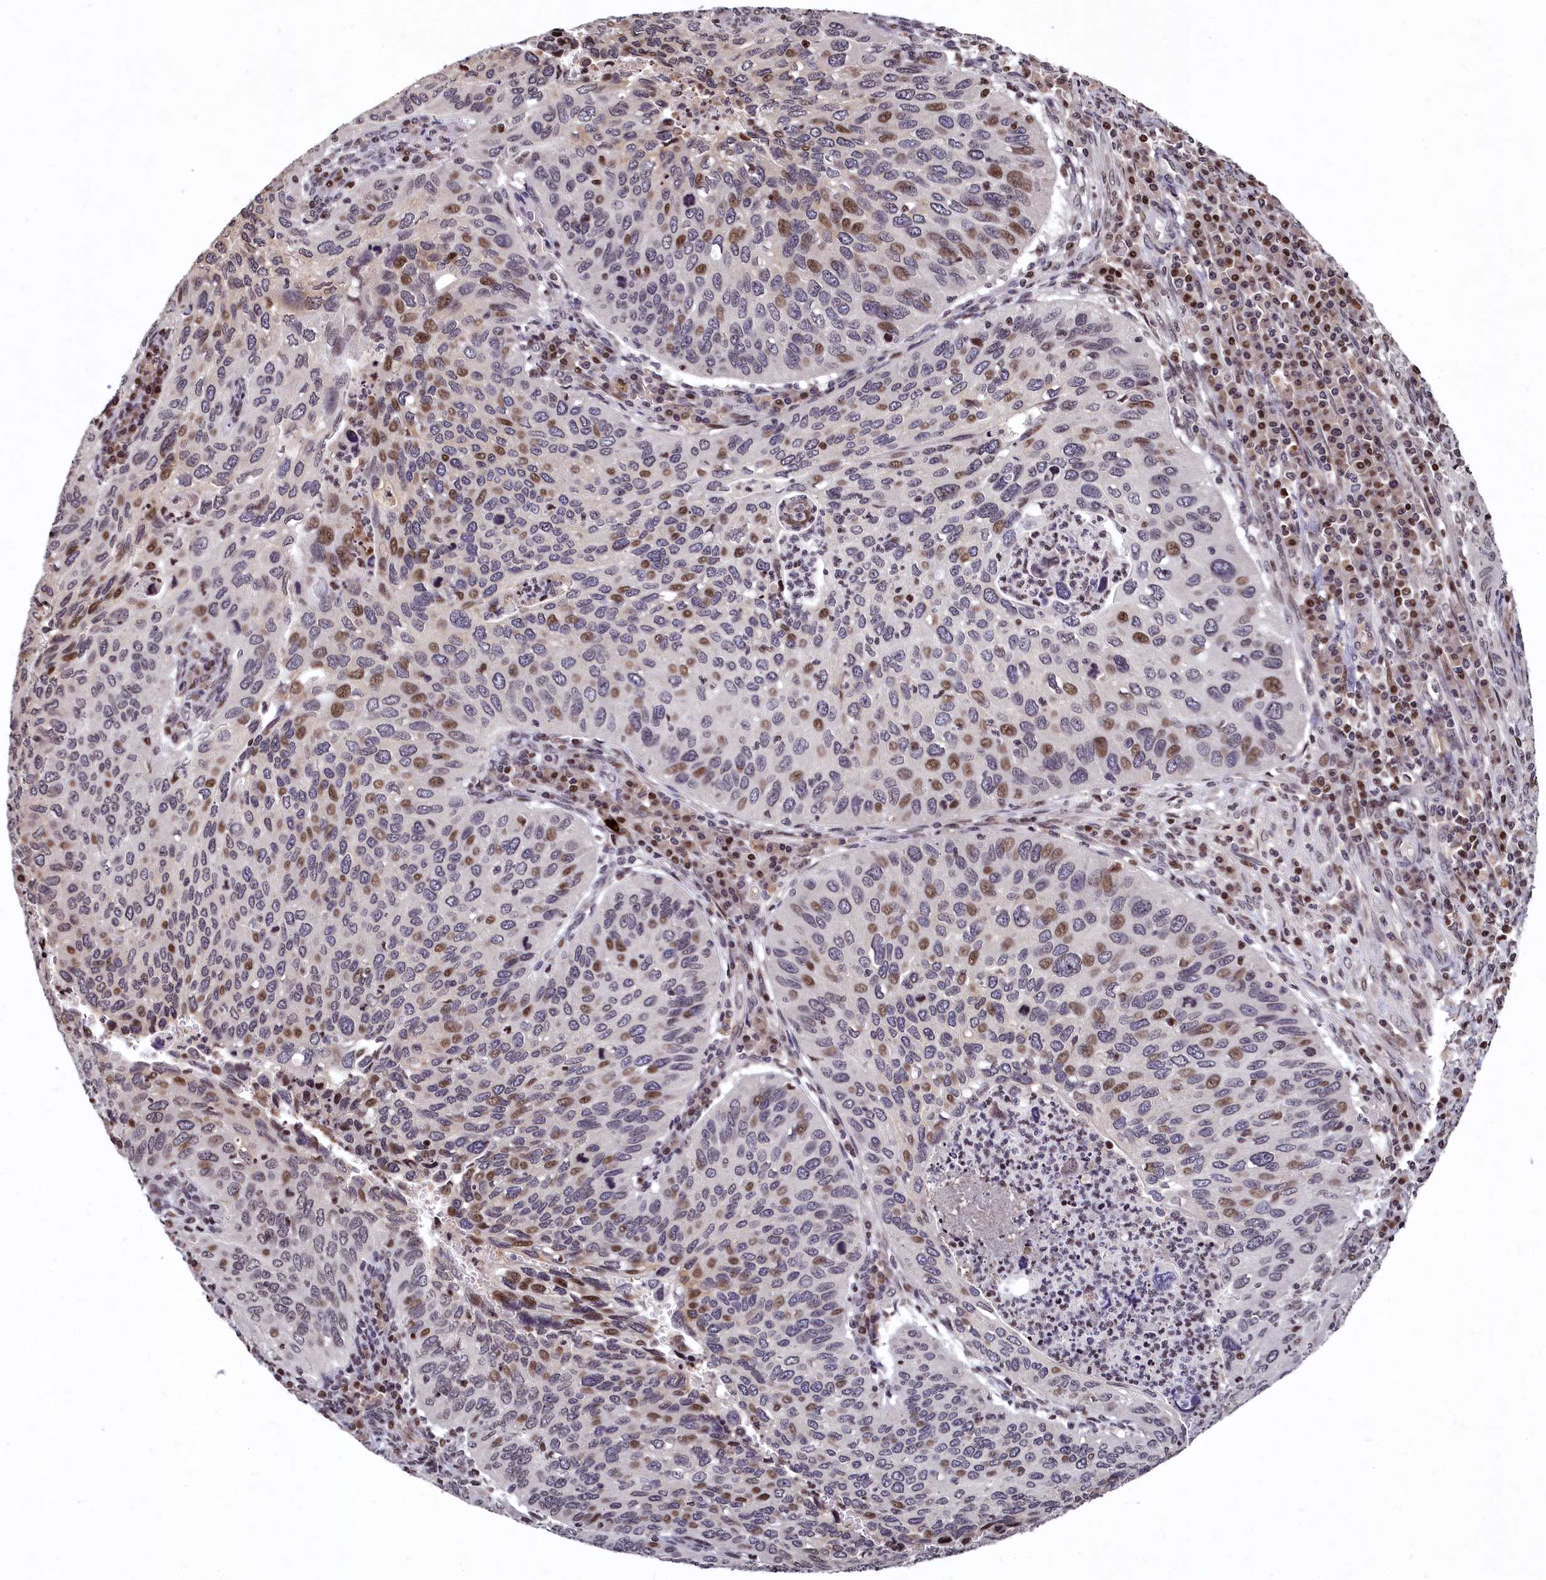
{"staining": {"intensity": "moderate", "quantity": "25%-75%", "location": "nuclear"}, "tissue": "cervical cancer", "cell_type": "Tumor cells", "image_type": "cancer", "snomed": [{"axis": "morphology", "description": "Squamous cell carcinoma, NOS"}, {"axis": "topography", "description": "Cervix"}], "caption": "Cervical squamous cell carcinoma stained with a protein marker exhibits moderate staining in tumor cells.", "gene": "FAM217B", "patient": {"sex": "female", "age": 38}}